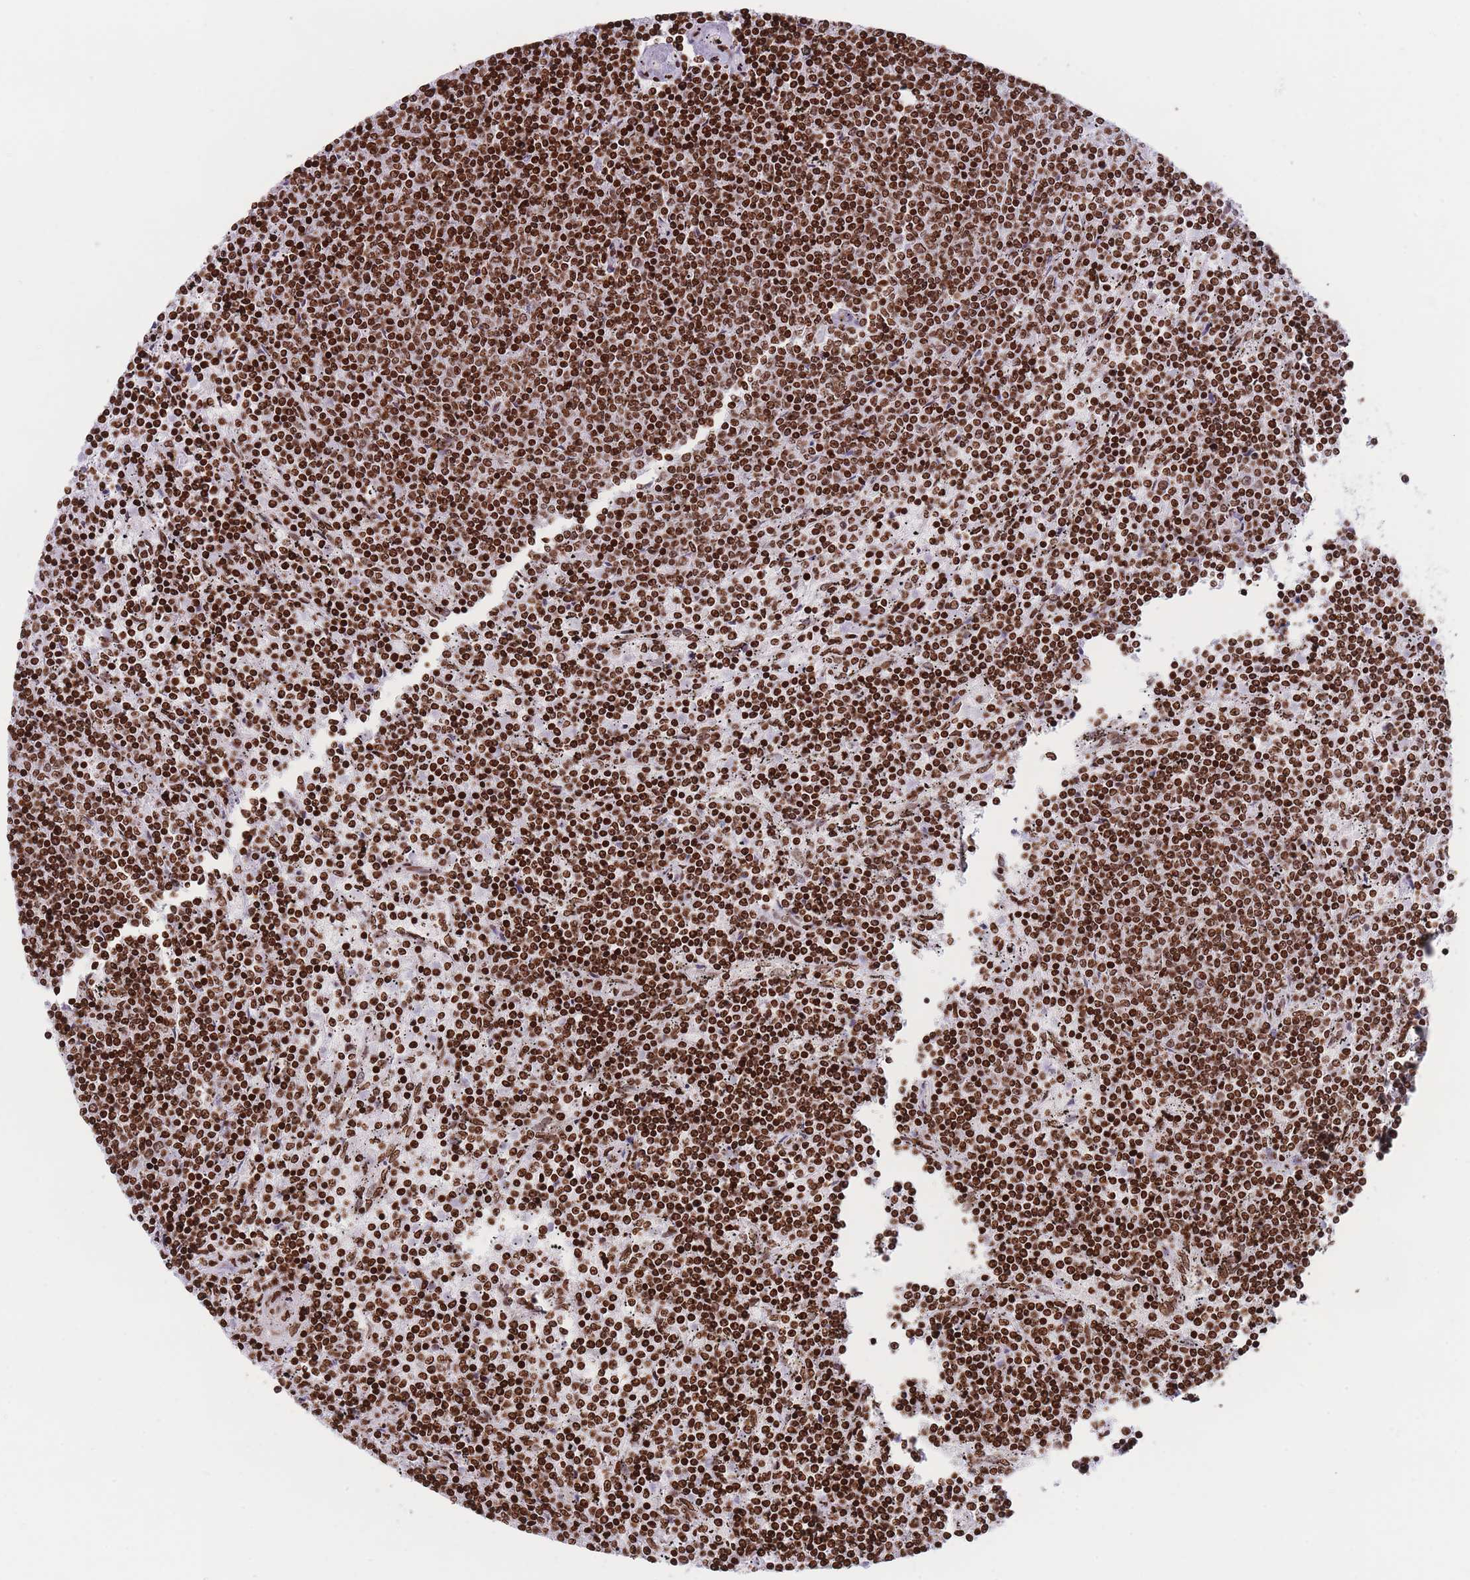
{"staining": {"intensity": "strong", "quantity": ">75%", "location": "nuclear"}, "tissue": "lymphoma", "cell_type": "Tumor cells", "image_type": "cancer", "snomed": [{"axis": "morphology", "description": "Malignant lymphoma, non-Hodgkin's type, Low grade"}, {"axis": "topography", "description": "Spleen"}], "caption": "Strong nuclear protein staining is identified in about >75% of tumor cells in low-grade malignant lymphoma, non-Hodgkin's type. The staining is performed using DAB brown chromogen to label protein expression. The nuclei are counter-stained blue using hematoxylin.", "gene": "AK9", "patient": {"sex": "female", "age": 50}}